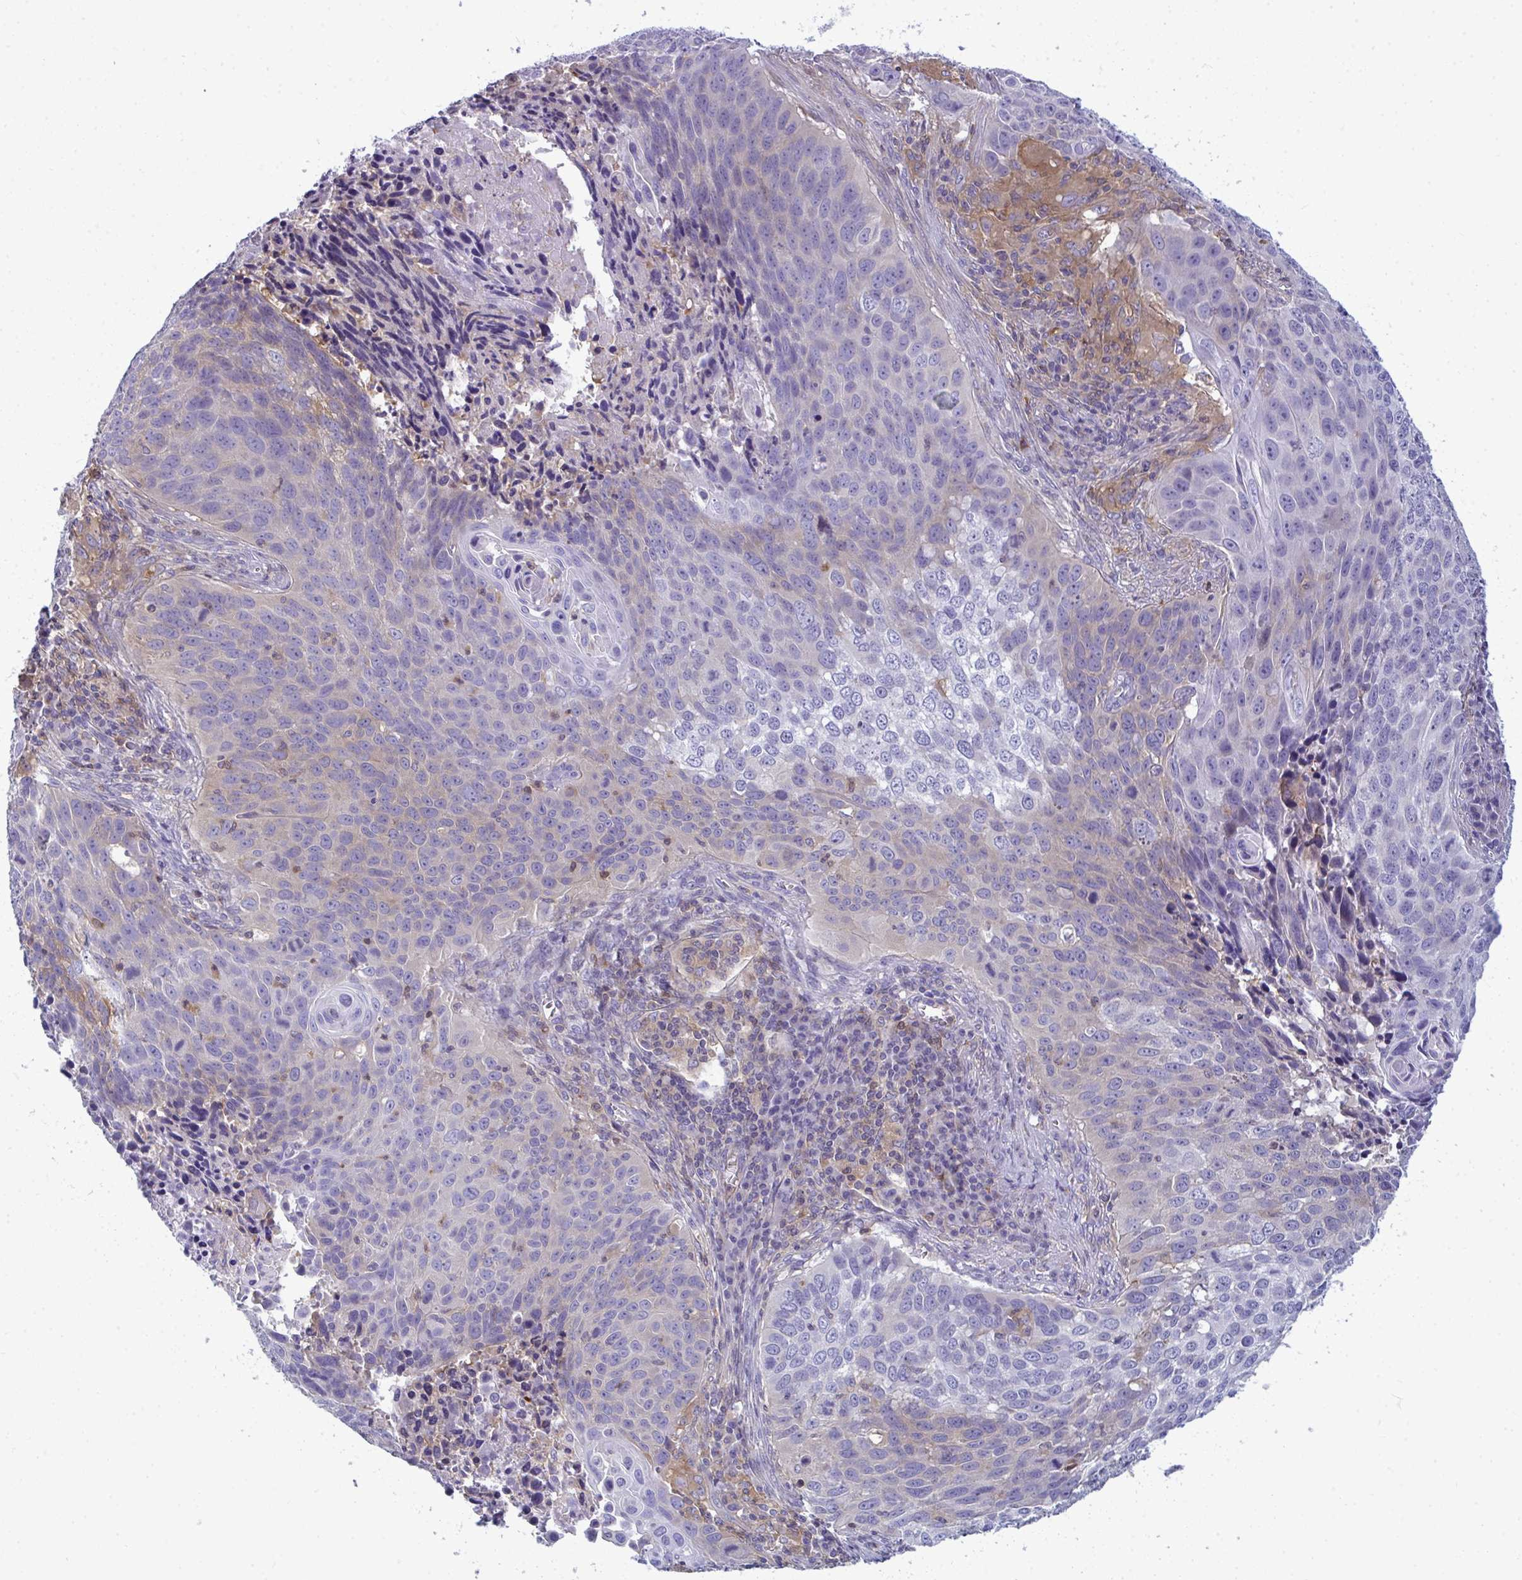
{"staining": {"intensity": "weak", "quantity": "<25%", "location": "cytoplasmic/membranous"}, "tissue": "lung cancer", "cell_type": "Tumor cells", "image_type": "cancer", "snomed": [{"axis": "morphology", "description": "Squamous cell carcinoma, NOS"}, {"axis": "topography", "description": "Lung"}], "caption": "Tumor cells are negative for brown protein staining in lung cancer.", "gene": "SLC30A6", "patient": {"sex": "male", "age": 78}}